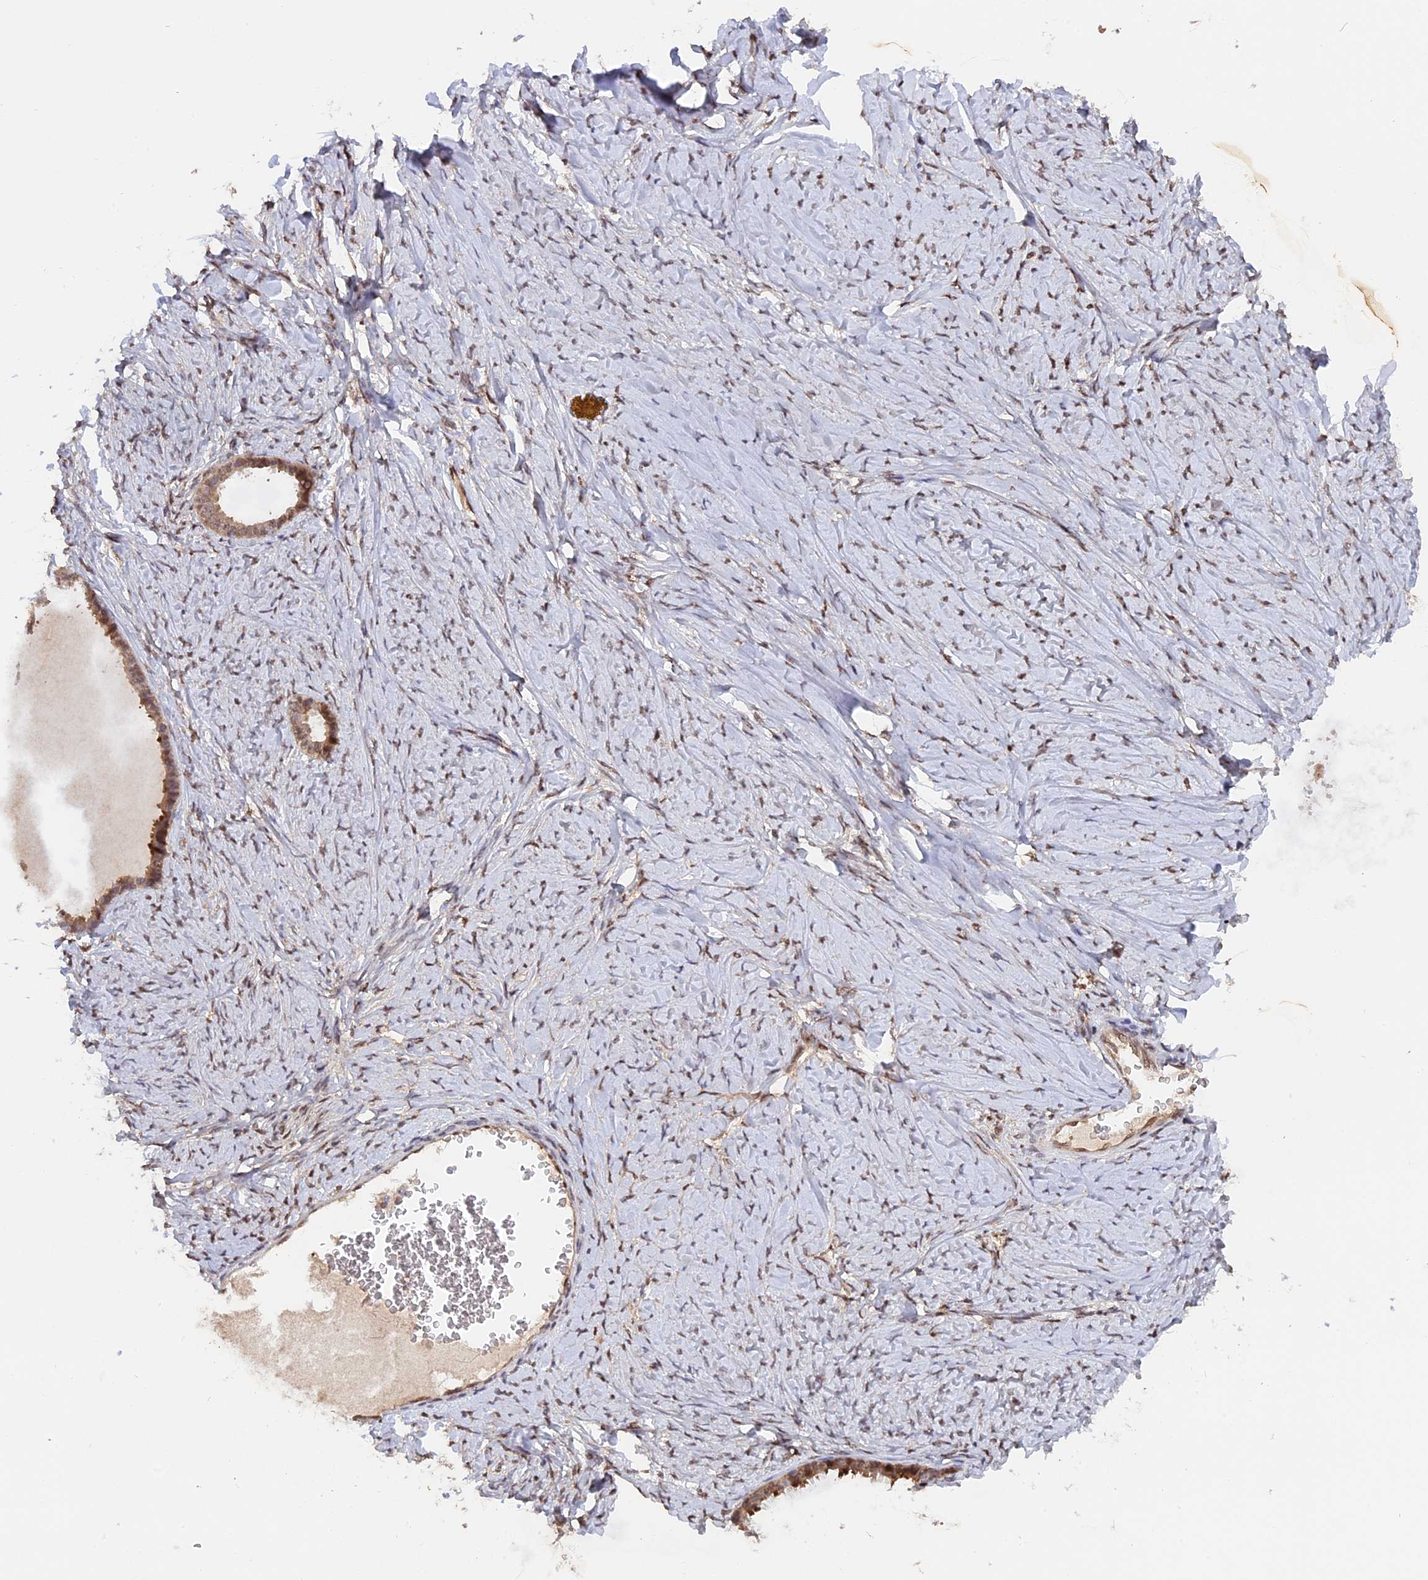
{"staining": {"intensity": "moderate", "quantity": ">75%", "location": "cytoplasmic/membranous,nuclear"}, "tissue": "ovarian cancer", "cell_type": "Tumor cells", "image_type": "cancer", "snomed": [{"axis": "morphology", "description": "Cystadenocarcinoma, serous, NOS"}, {"axis": "topography", "description": "Ovary"}], "caption": "Immunohistochemical staining of human ovarian cancer displays medium levels of moderate cytoplasmic/membranous and nuclear staining in about >75% of tumor cells.", "gene": "ZNF428", "patient": {"sex": "female", "age": 79}}